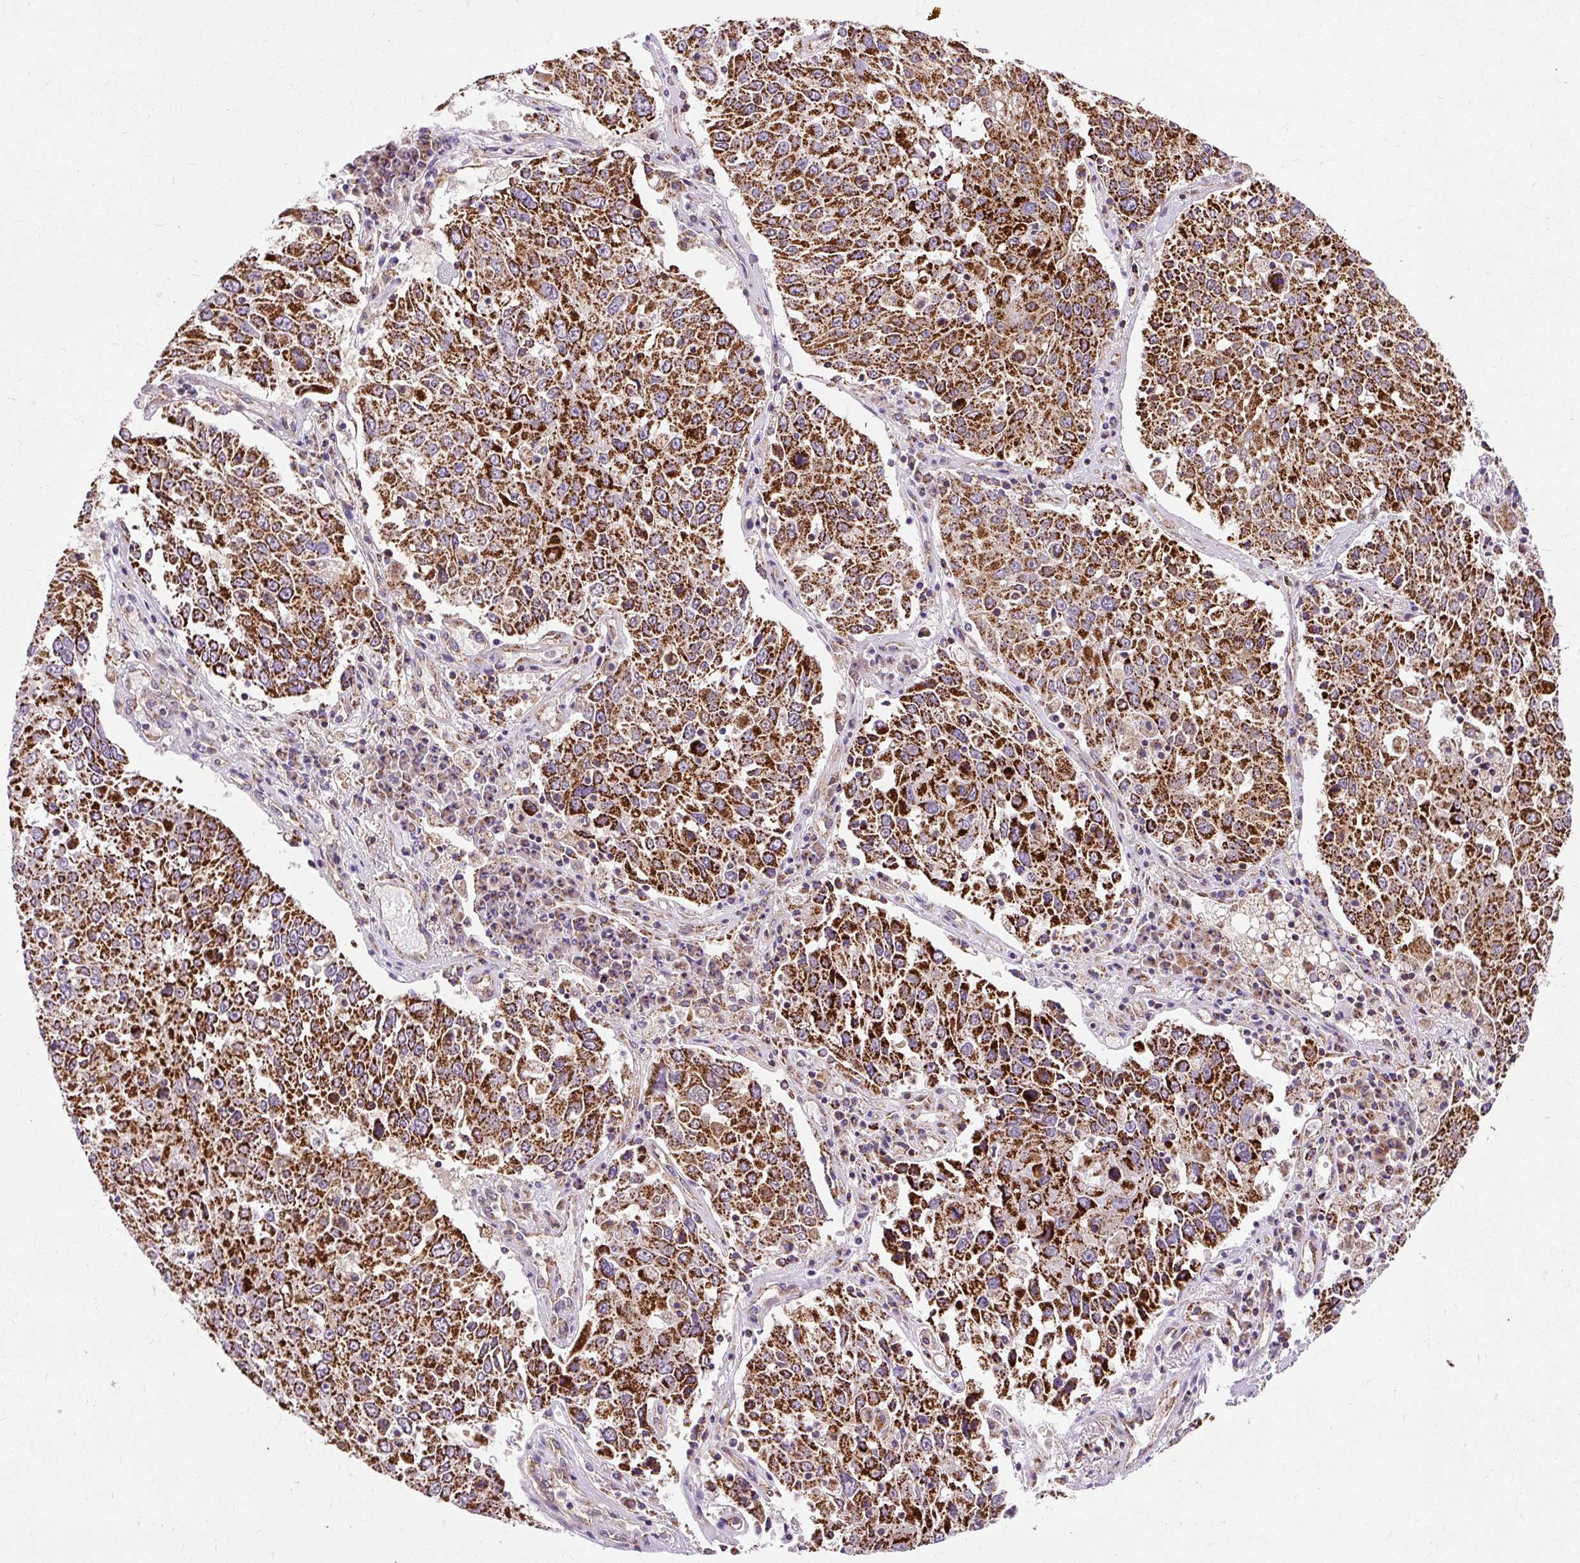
{"staining": {"intensity": "strong", "quantity": ">75%", "location": "cytoplasmic/membranous"}, "tissue": "lung cancer", "cell_type": "Tumor cells", "image_type": "cancer", "snomed": [{"axis": "morphology", "description": "Squamous cell carcinoma, NOS"}, {"axis": "topography", "description": "Lung"}], "caption": "Protein staining of lung squamous cell carcinoma tissue reveals strong cytoplasmic/membranous positivity in about >75% of tumor cells. Ihc stains the protein in brown and the nuclei are stained blue.", "gene": "CEP290", "patient": {"sex": "male", "age": 65}}